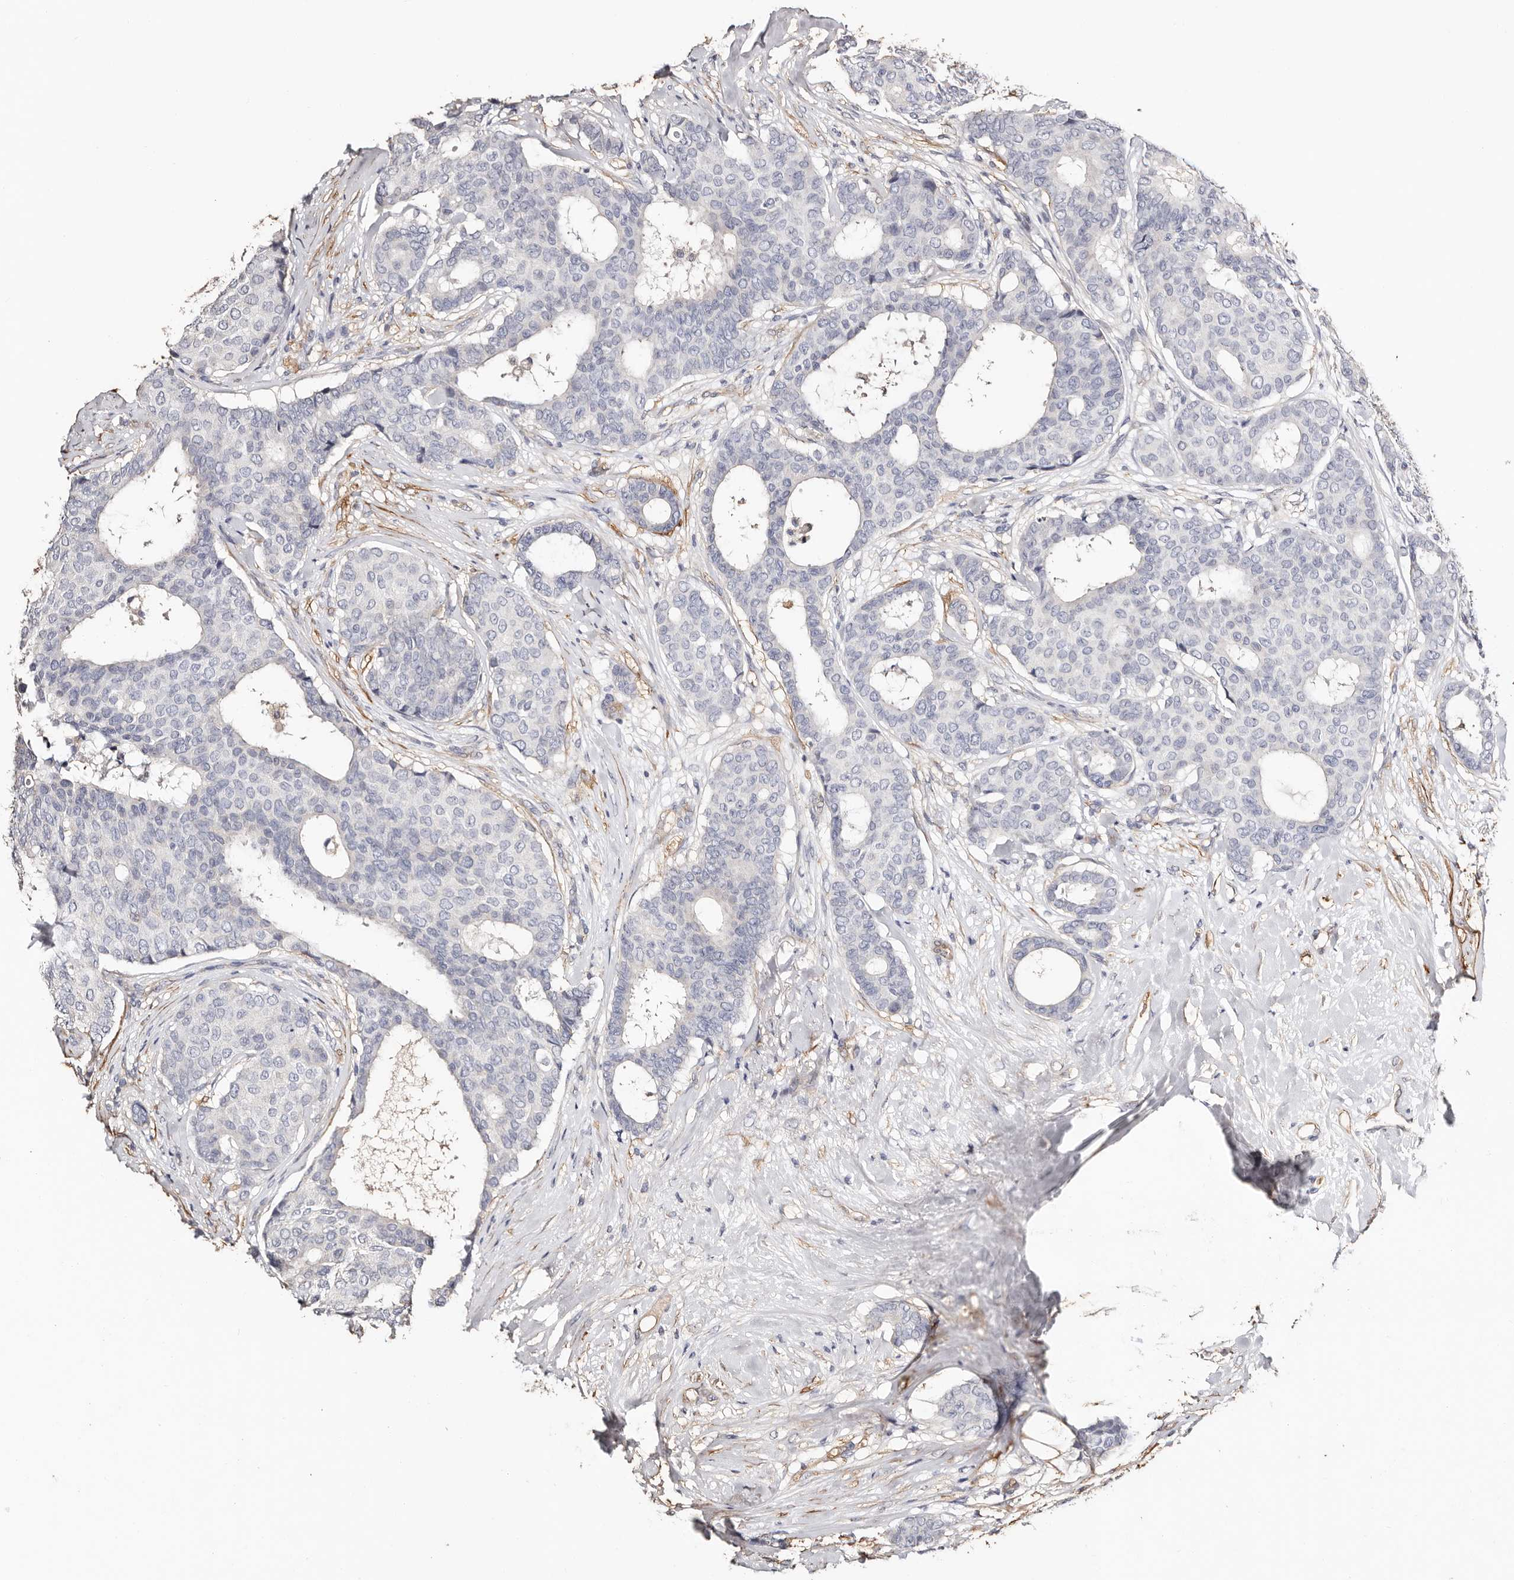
{"staining": {"intensity": "negative", "quantity": "none", "location": "none"}, "tissue": "breast cancer", "cell_type": "Tumor cells", "image_type": "cancer", "snomed": [{"axis": "morphology", "description": "Duct carcinoma"}, {"axis": "topography", "description": "Breast"}], "caption": "This photomicrograph is of breast intraductal carcinoma stained with immunohistochemistry (IHC) to label a protein in brown with the nuclei are counter-stained blue. There is no positivity in tumor cells. (Stains: DAB immunohistochemistry with hematoxylin counter stain, Microscopy: brightfield microscopy at high magnification).", "gene": "TGM2", "patient": {"sex": "female", "age": 75}}